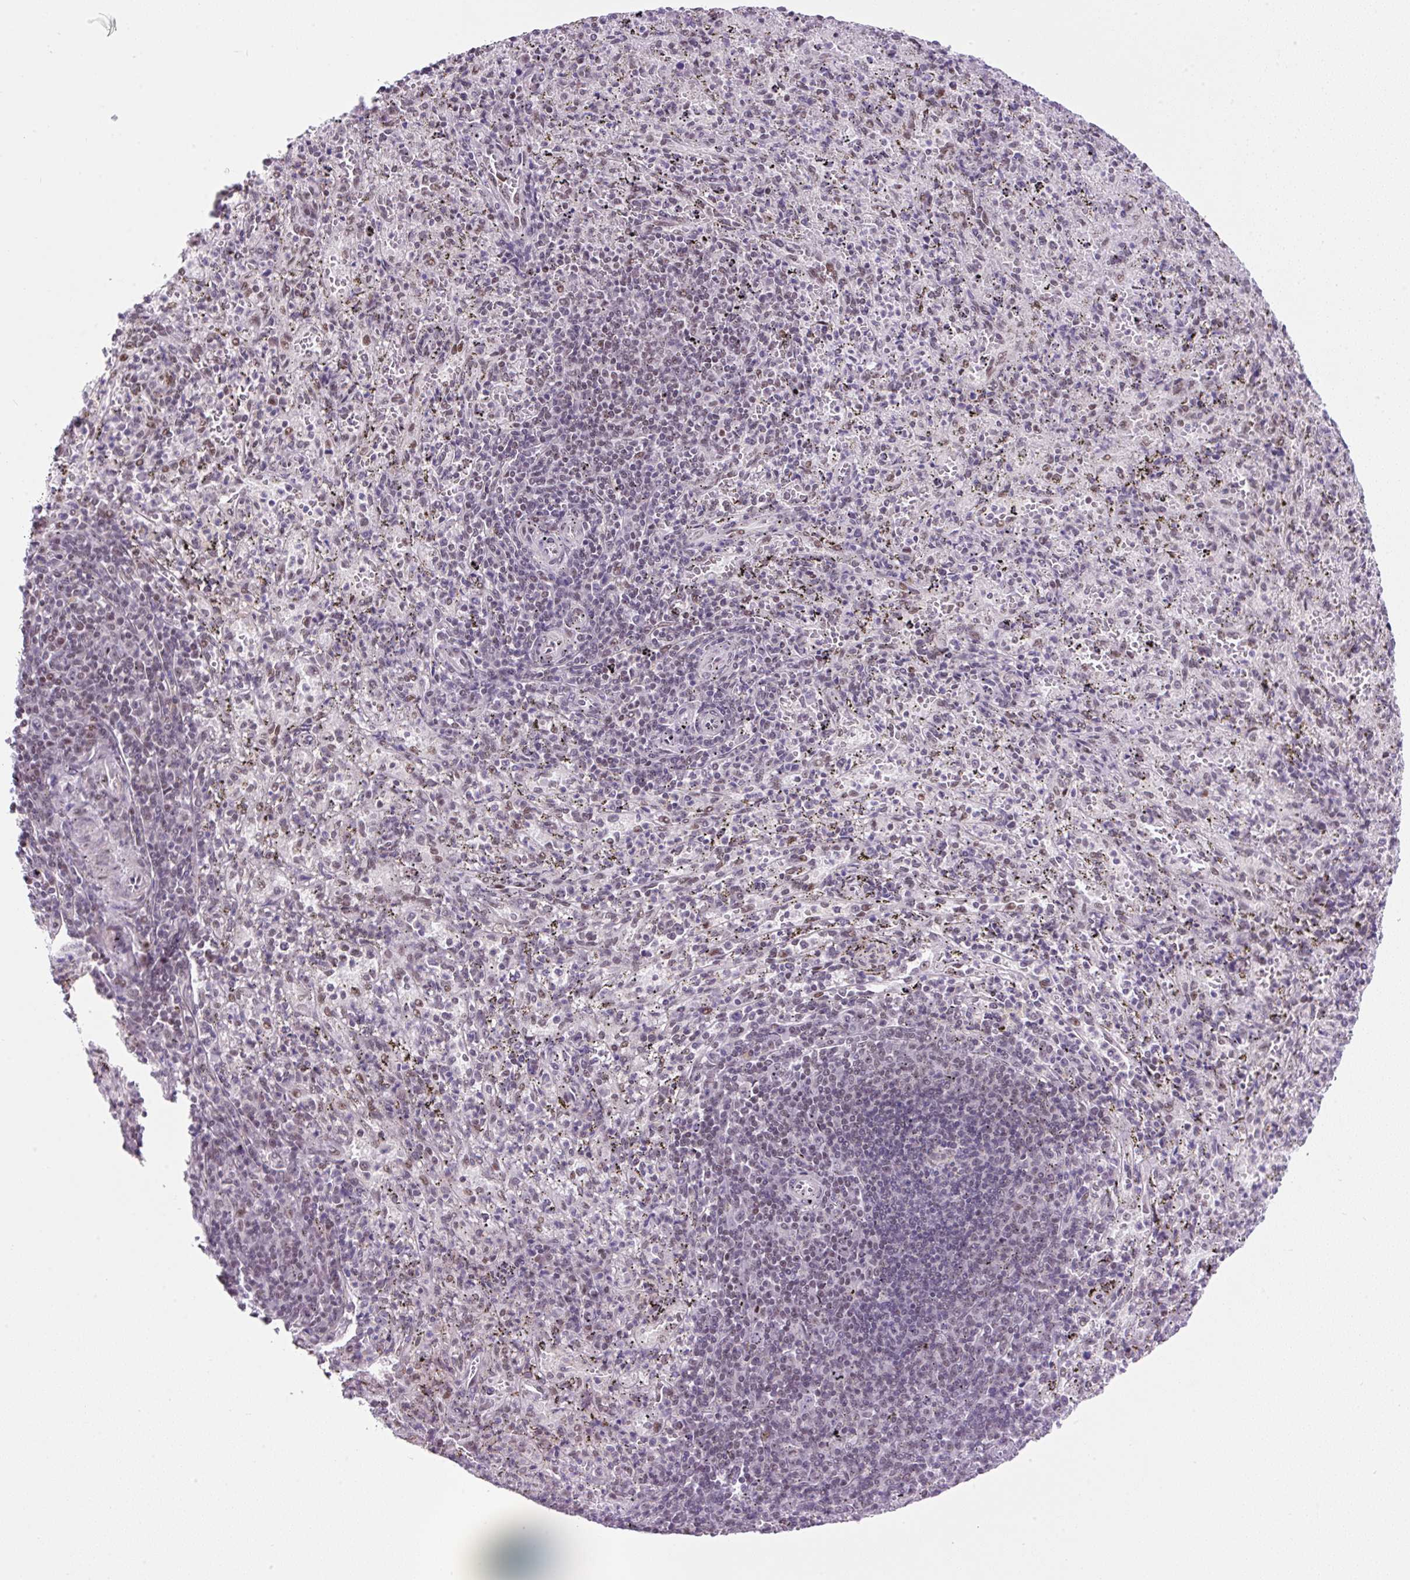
{"staining": {"intensity": "weak", "quantity": "25%-75%", "location": "nuclear"}, "tissue": "spleen", "cell_type": "Cells in red pulp", "image_type": "normal", "snomed": [{"axis": "morphology", "description": "Normal tissue, NOS"}, {"axis": "topography", "description": "Spleen"}], "caption": "A low amount of weak nuclear positivity is appreciated in about 25%-75% of cells in red pulp in normal spleen.", "gene": "TAF1A", "patient": {"sex": "male", "age": 57}}